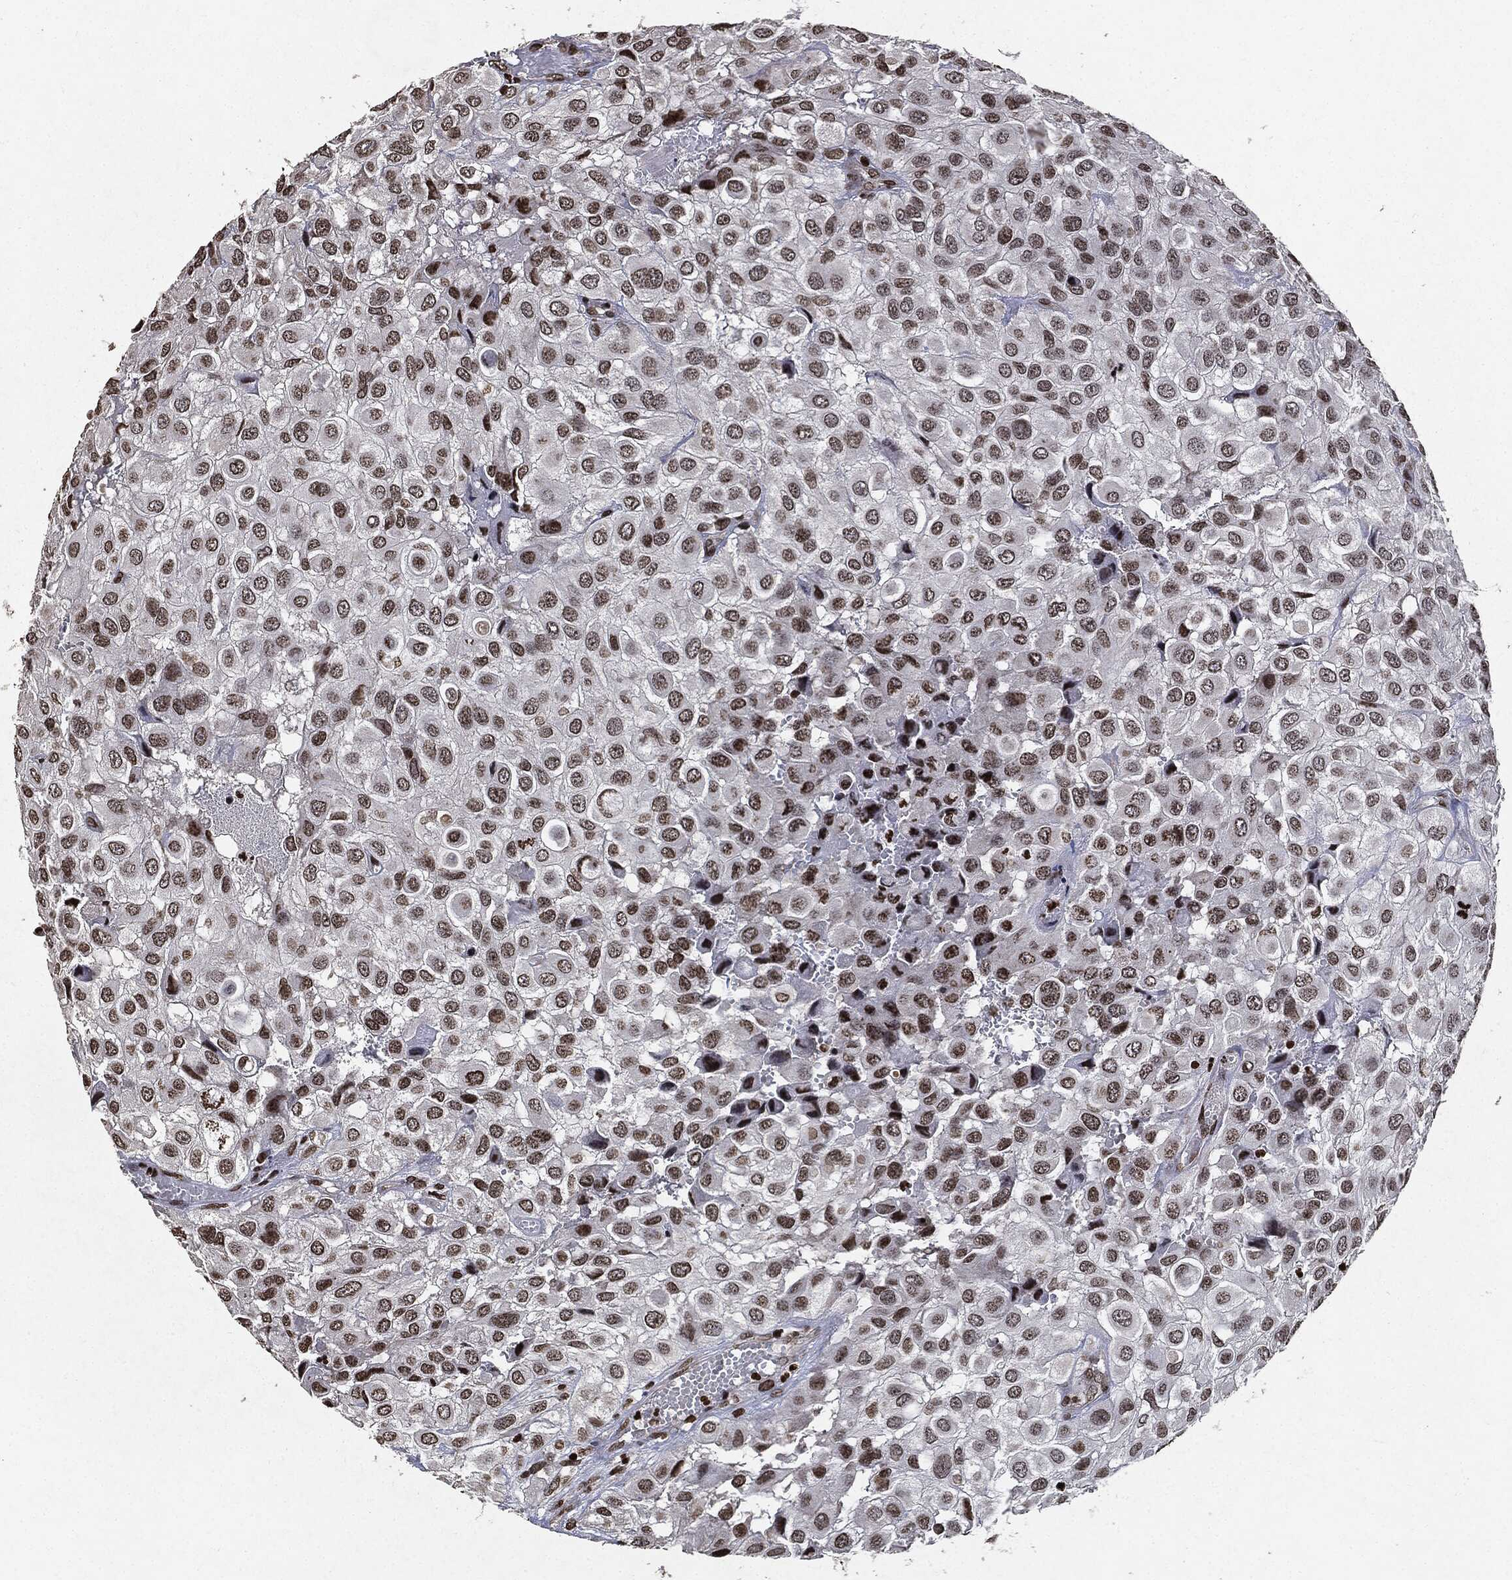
{"staining": {"intensity": "moderate", "quantity": "25%-75%", "location": "nuclear"}, "tissue": "urothelial cancer", "cell_type": "Tumor cells", "image_type": "cancer", "snomed": [{"axis": "morphology", "description": "Urothelial carcinoma, High grade"}, {"axis": "topography", "description": "Urinary bladder"}], "caption": "IHC staining of urothelial carcinoma (high-grade), which demonstrates medium levels of moderate nuclear expression in about 25%-75% of tumor cells indicating moderate nuclear protein expression. The staining was performed using DAB (3,3'-diaminobenzidine) (brown) for protein detection and nuclei were counterstained in hematoxylin (blue).", "gene": "JUN", "patient": {"sex": "male", "age": 56}}